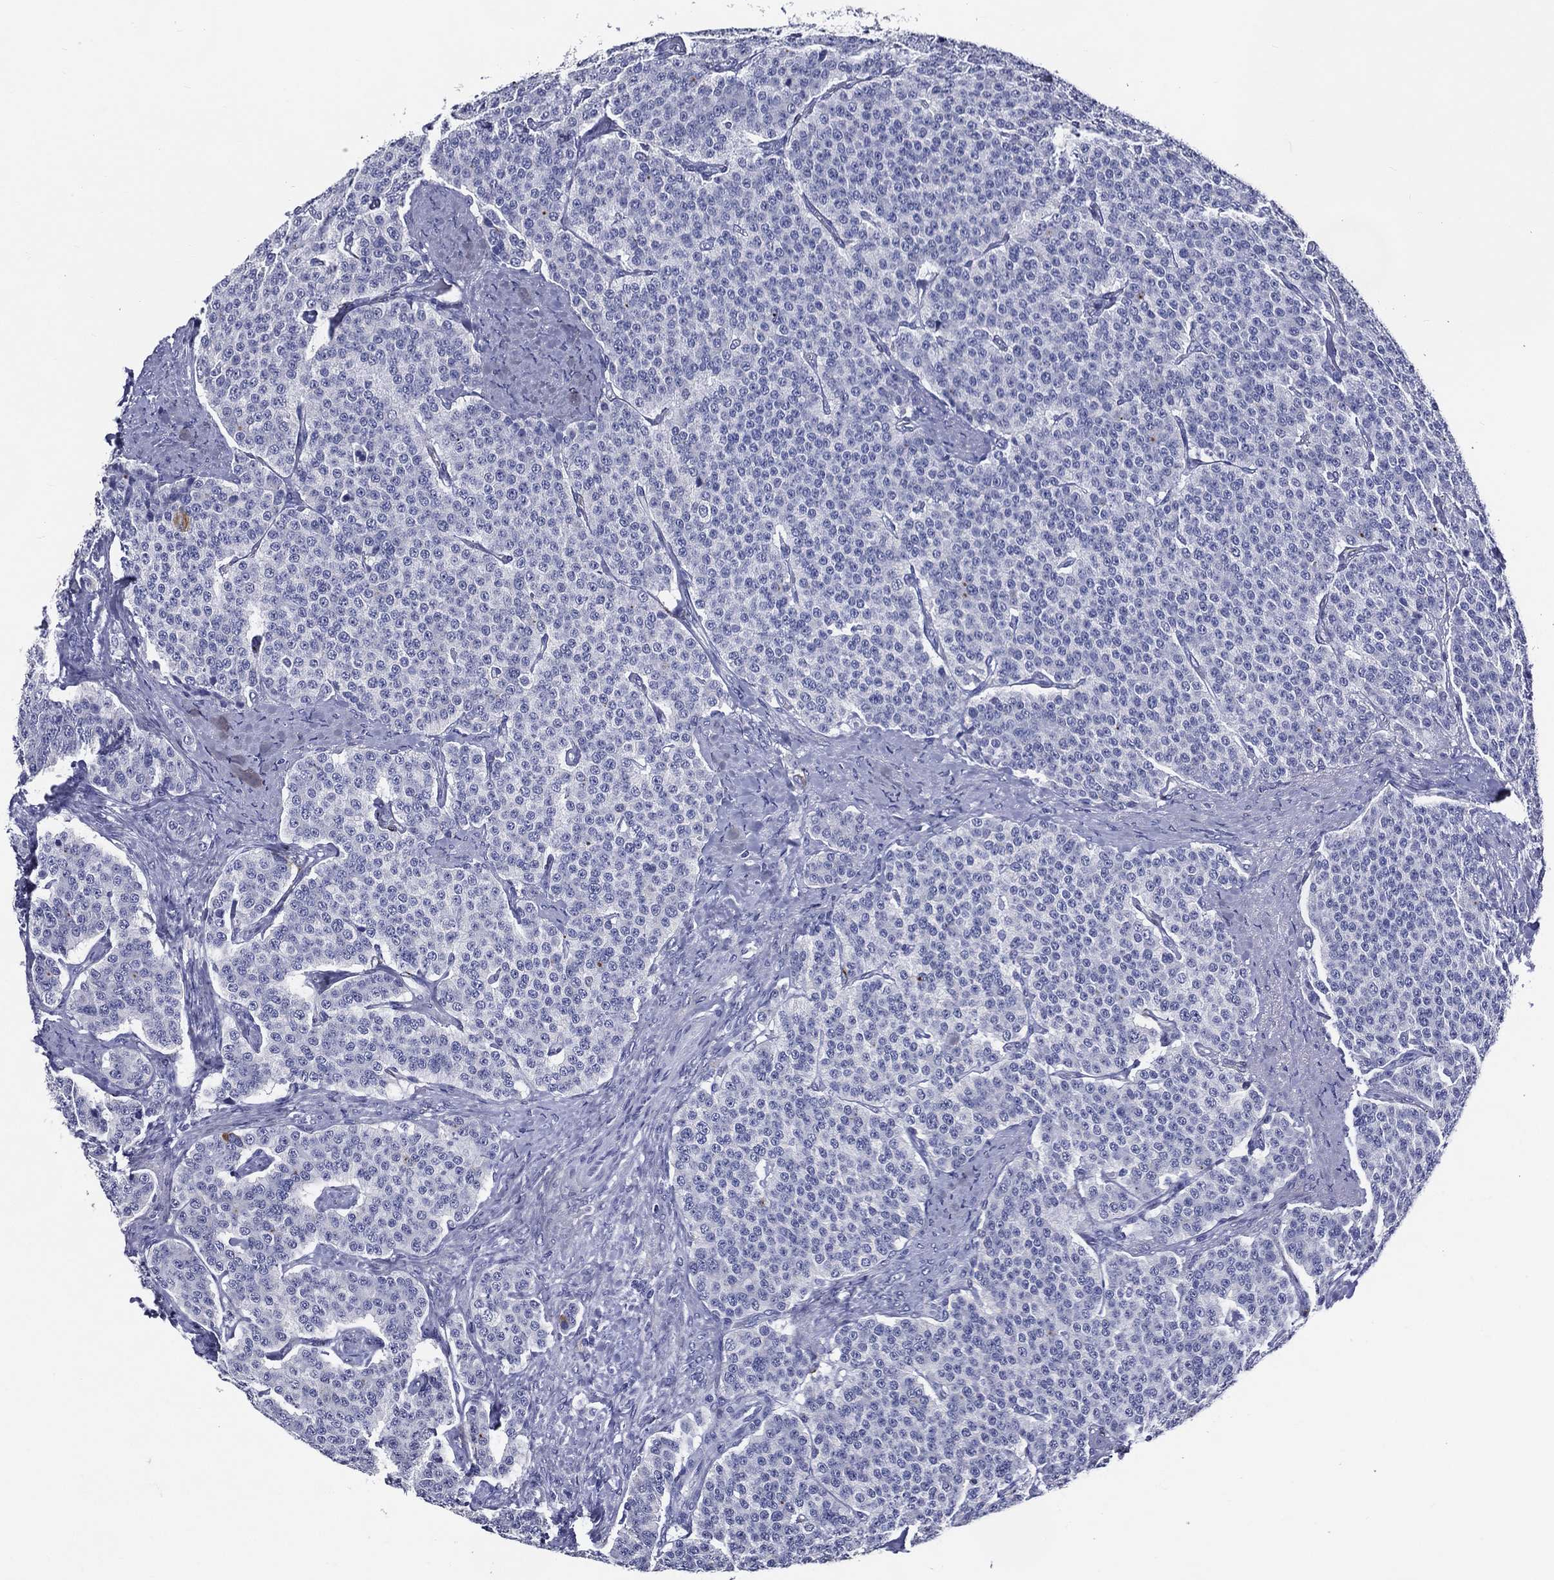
{"staining": {"intensity": "negative", "quantity": "none", "location": "none"}, "tissue": "carcinoid", "cell_type": "Tumor cells", "image_type": "cancer", "snomed": [{"axis": "morphology", "description": "Carcinoid, malignant, NOS"}, {"axis": "topography", "description": "Small intestine"}], "caption": "Immunohistochemistry (IHC) image of neoplastic tissue: carcinoid (malignant) stained with DAB (3,3'-diaminobenzidine) exhibits no significant protein expression in tumor cells.", "gene": "ACE2", "patient": {"sex": "female", "age": 58}}